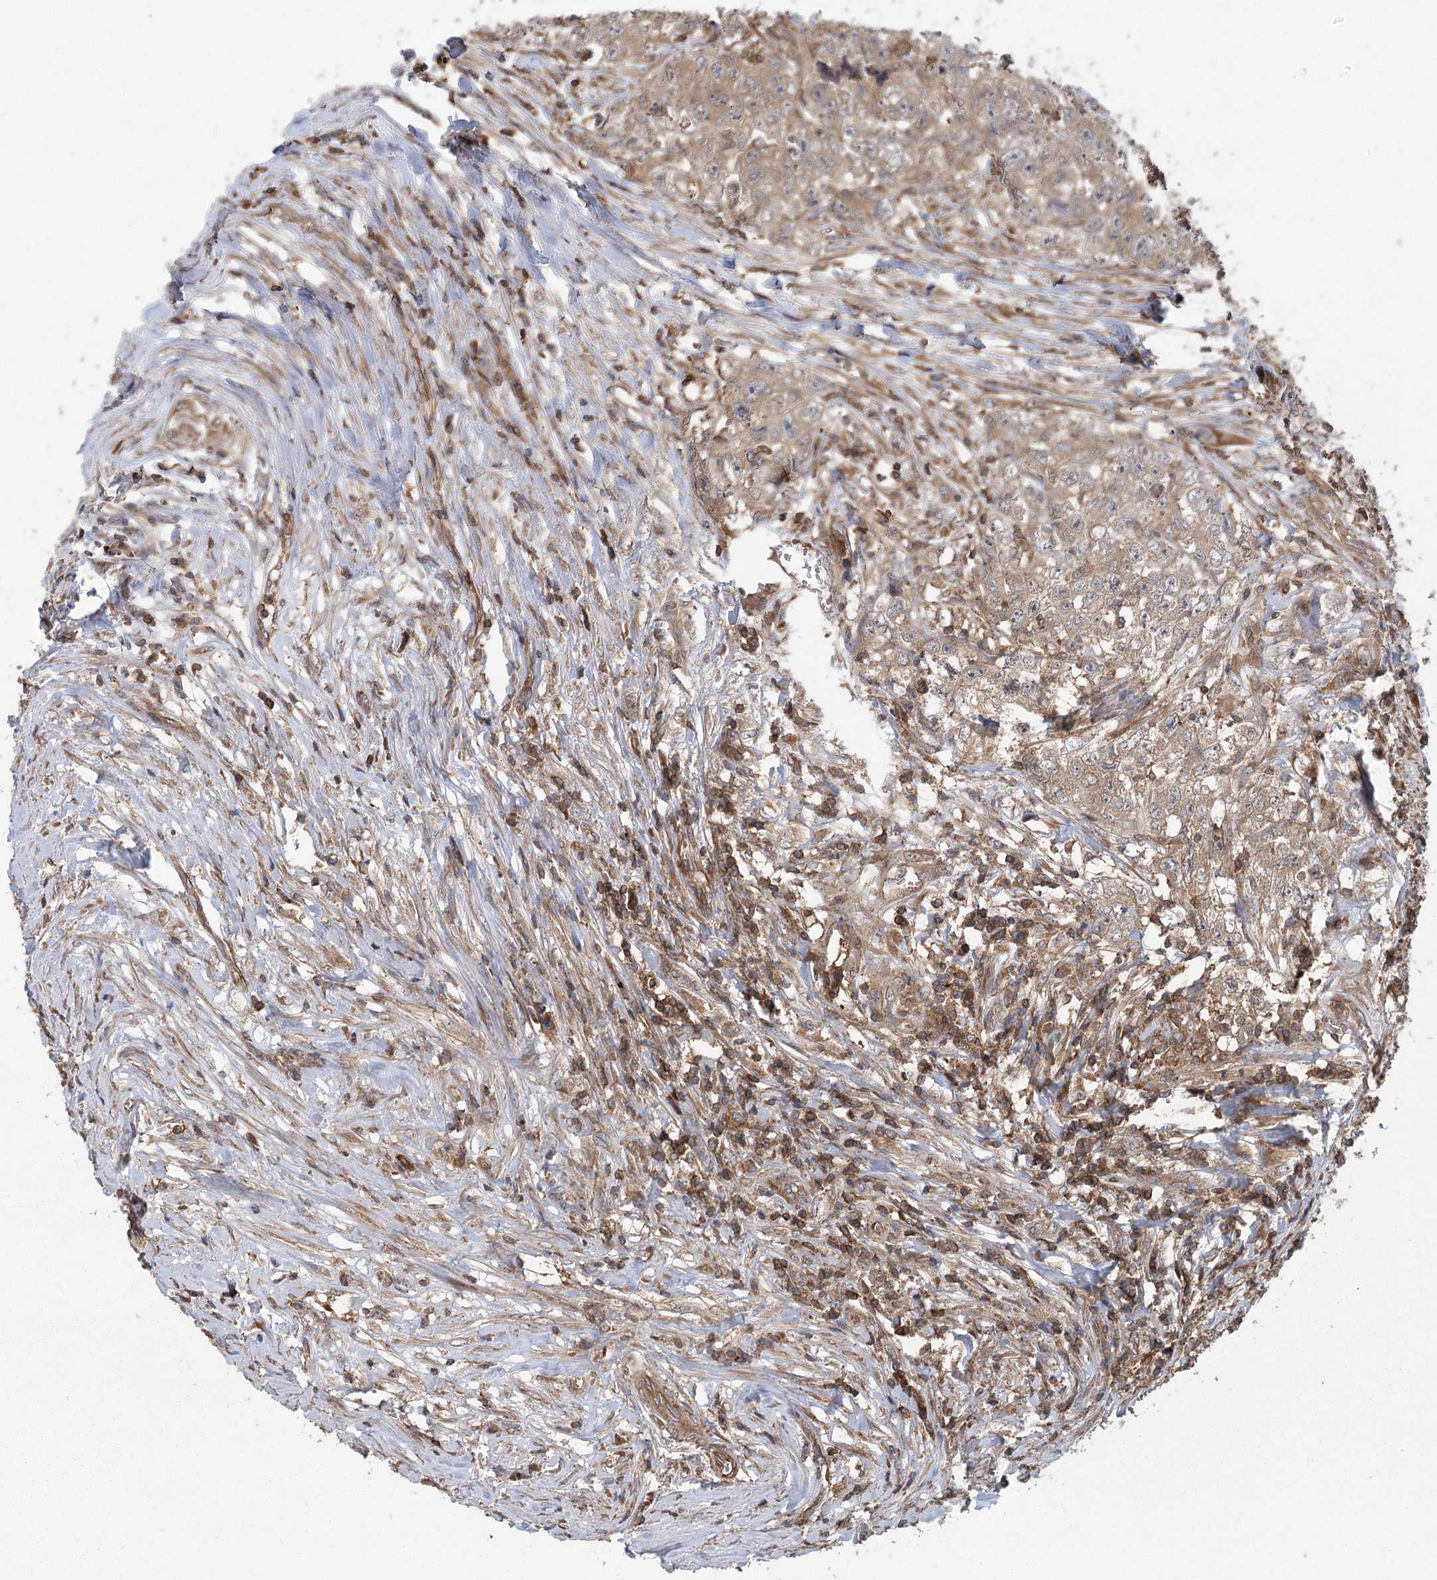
{"staining": {"intensity": "moderate", "quantity": ">75%", "location": "cytoplasmic/membranous"}, "tissue": "testis cancer", "cell_type": "Tumor cells", "image_type": "cancer", "snomed": [{"axis": "morphology", "description": "Seminoma, NOS"}, {"axis": "morphology", "description": "Carcinoma, Embryonal, NOS"}, {"axis": "topography", "description": "Testis"}], "caption": "DAB (3,3'-diaminobenzidine) immunohistochemical staining of human testis cancer shows moderate cytoplasmic/membranous protein positivity in about >75% of tumor cells. (DAB IHC with brightfield microscopy, high magnification).", "gene": "PLEKHA7", "patient": {"sex": "male", "age": 43}}